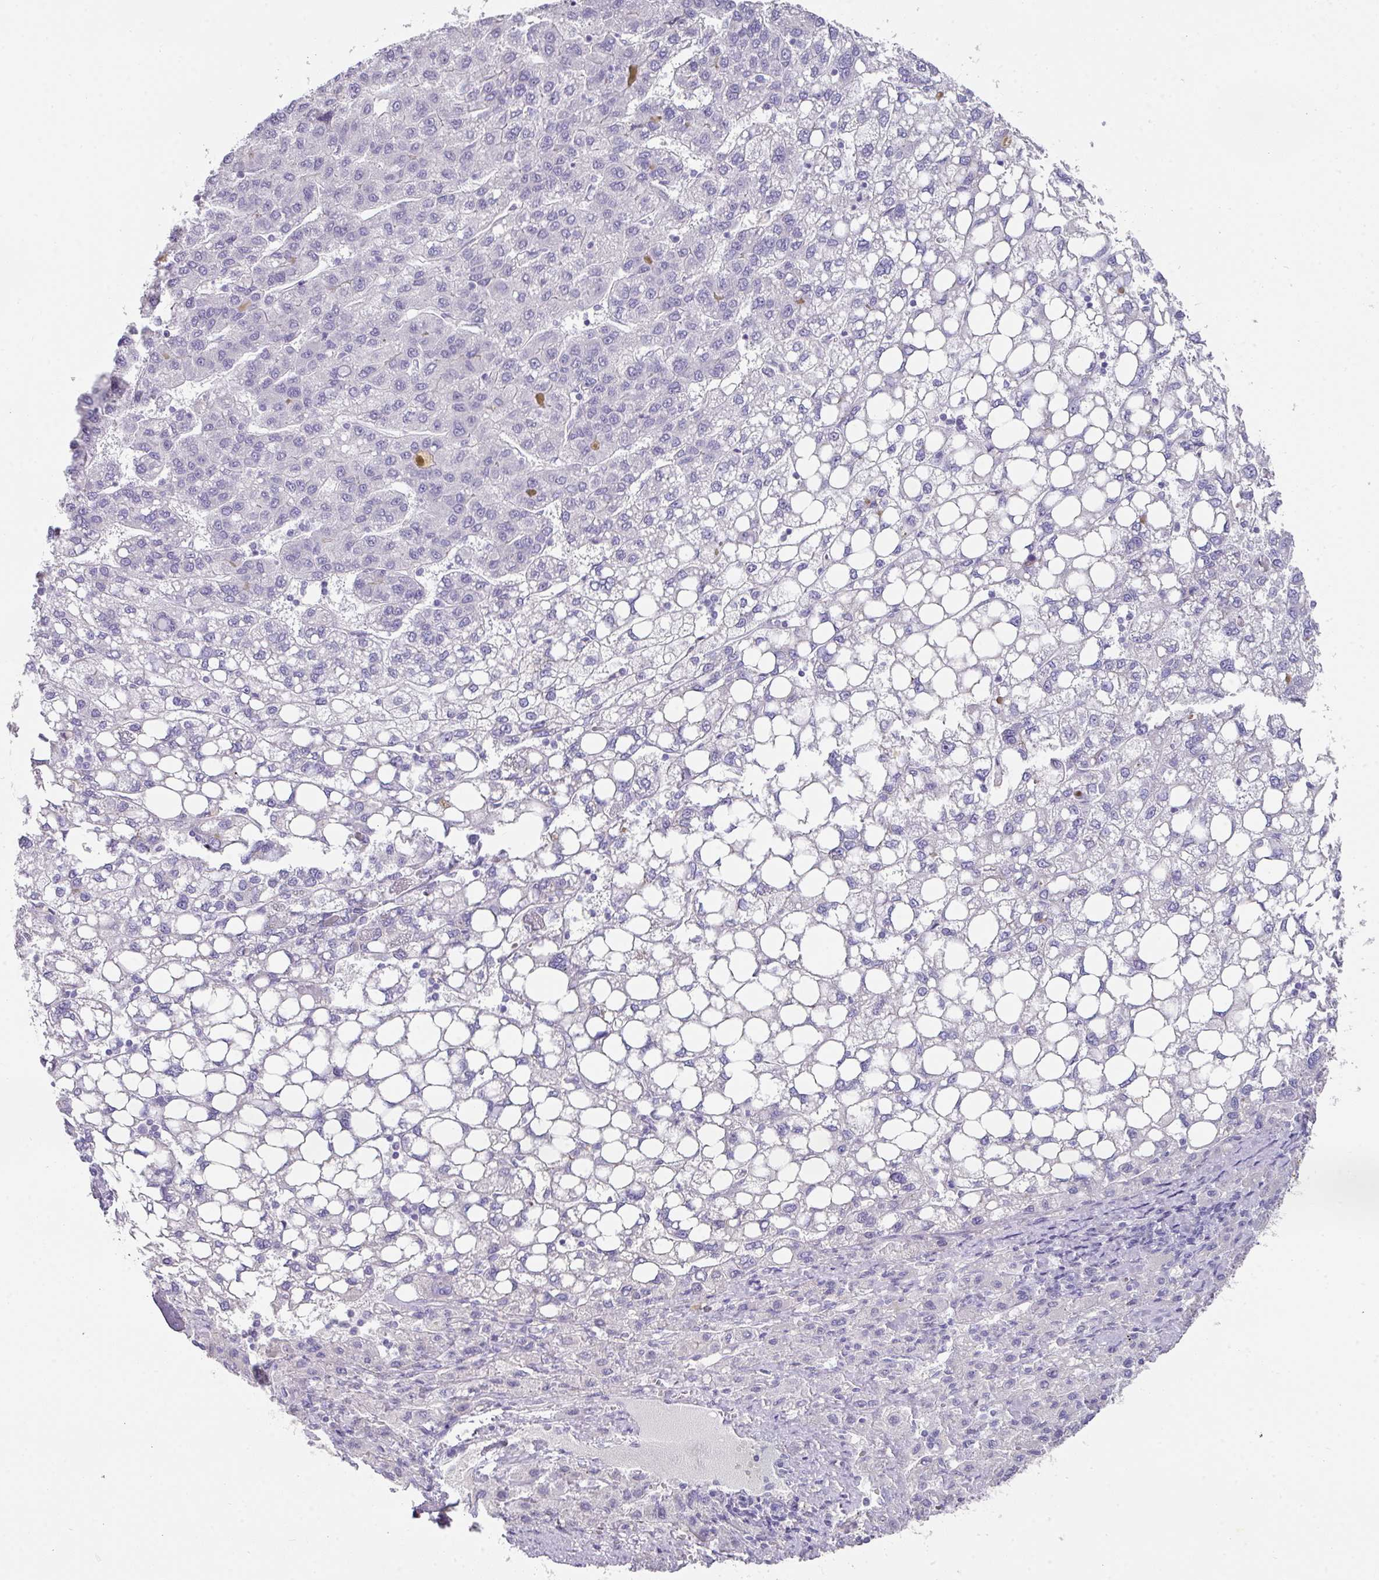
{"staining": {"intensity": "negative", "quantity": "none", "location": "none"}, "tissue": "liver cancer", "cell_type": "Tumor cells", "image_type": "cancer", "snomed": [{"axis": "morphology", "description": "Carcinoma, Hepatocellular, NOS"}, {"axis": "topography", "description": "Liver"}], "caption": "This is an immunohistochemistry (IHC) image of human liver hepatocellular carcinoma. There is no staining in tumor cells.", "gene": "ANKRD29", "patient": {"sex": "female", "age": 82}}